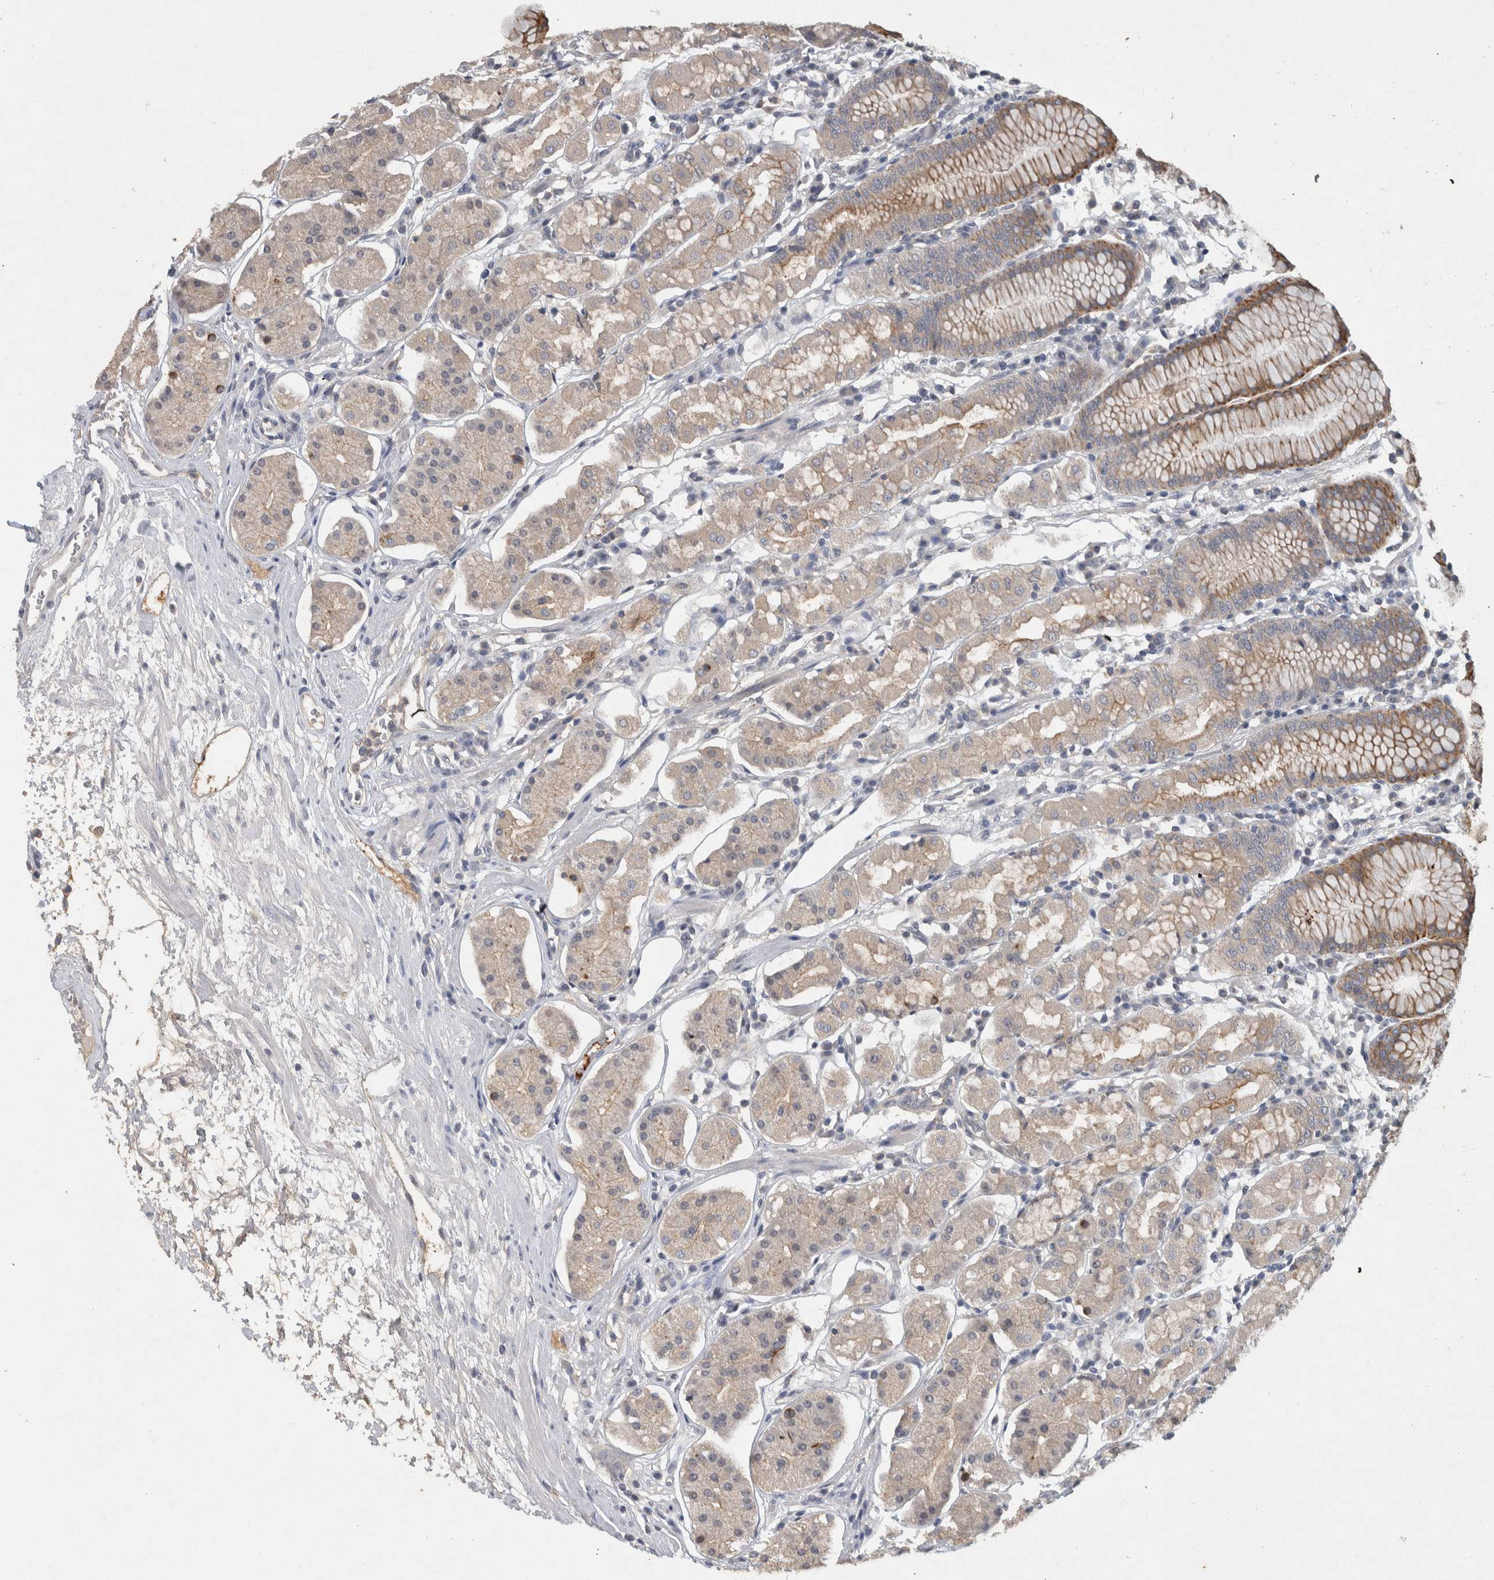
{"staining": {"intensity": "moderate", "quantity": "<25%", "location": "cytoplasmic/membranous"}, "tissue": "stomach", "cell_type": "Glandular cells", "image_type": "normal", "snomed": [{"axis": "morphology", "description": "Normal tissue, NOS"}, {"axis": "topography", "description": "Stomach"}, {"axis": "topography", "description": "Stomach, lower"}], "caption": "Immunohistochemical staining of unremarkable human stomach displays low levels of moderate cytoplasmic/membranous staining in about <25% of glandular cells. The staining was performed using DAB (3,3'-diaminobenzidine), with brown indicating positive protein expression. Nuclei are stained blue with hematoxylin.", "gene": "HEXD", "patient": {"sex": "female", "age": 56}}